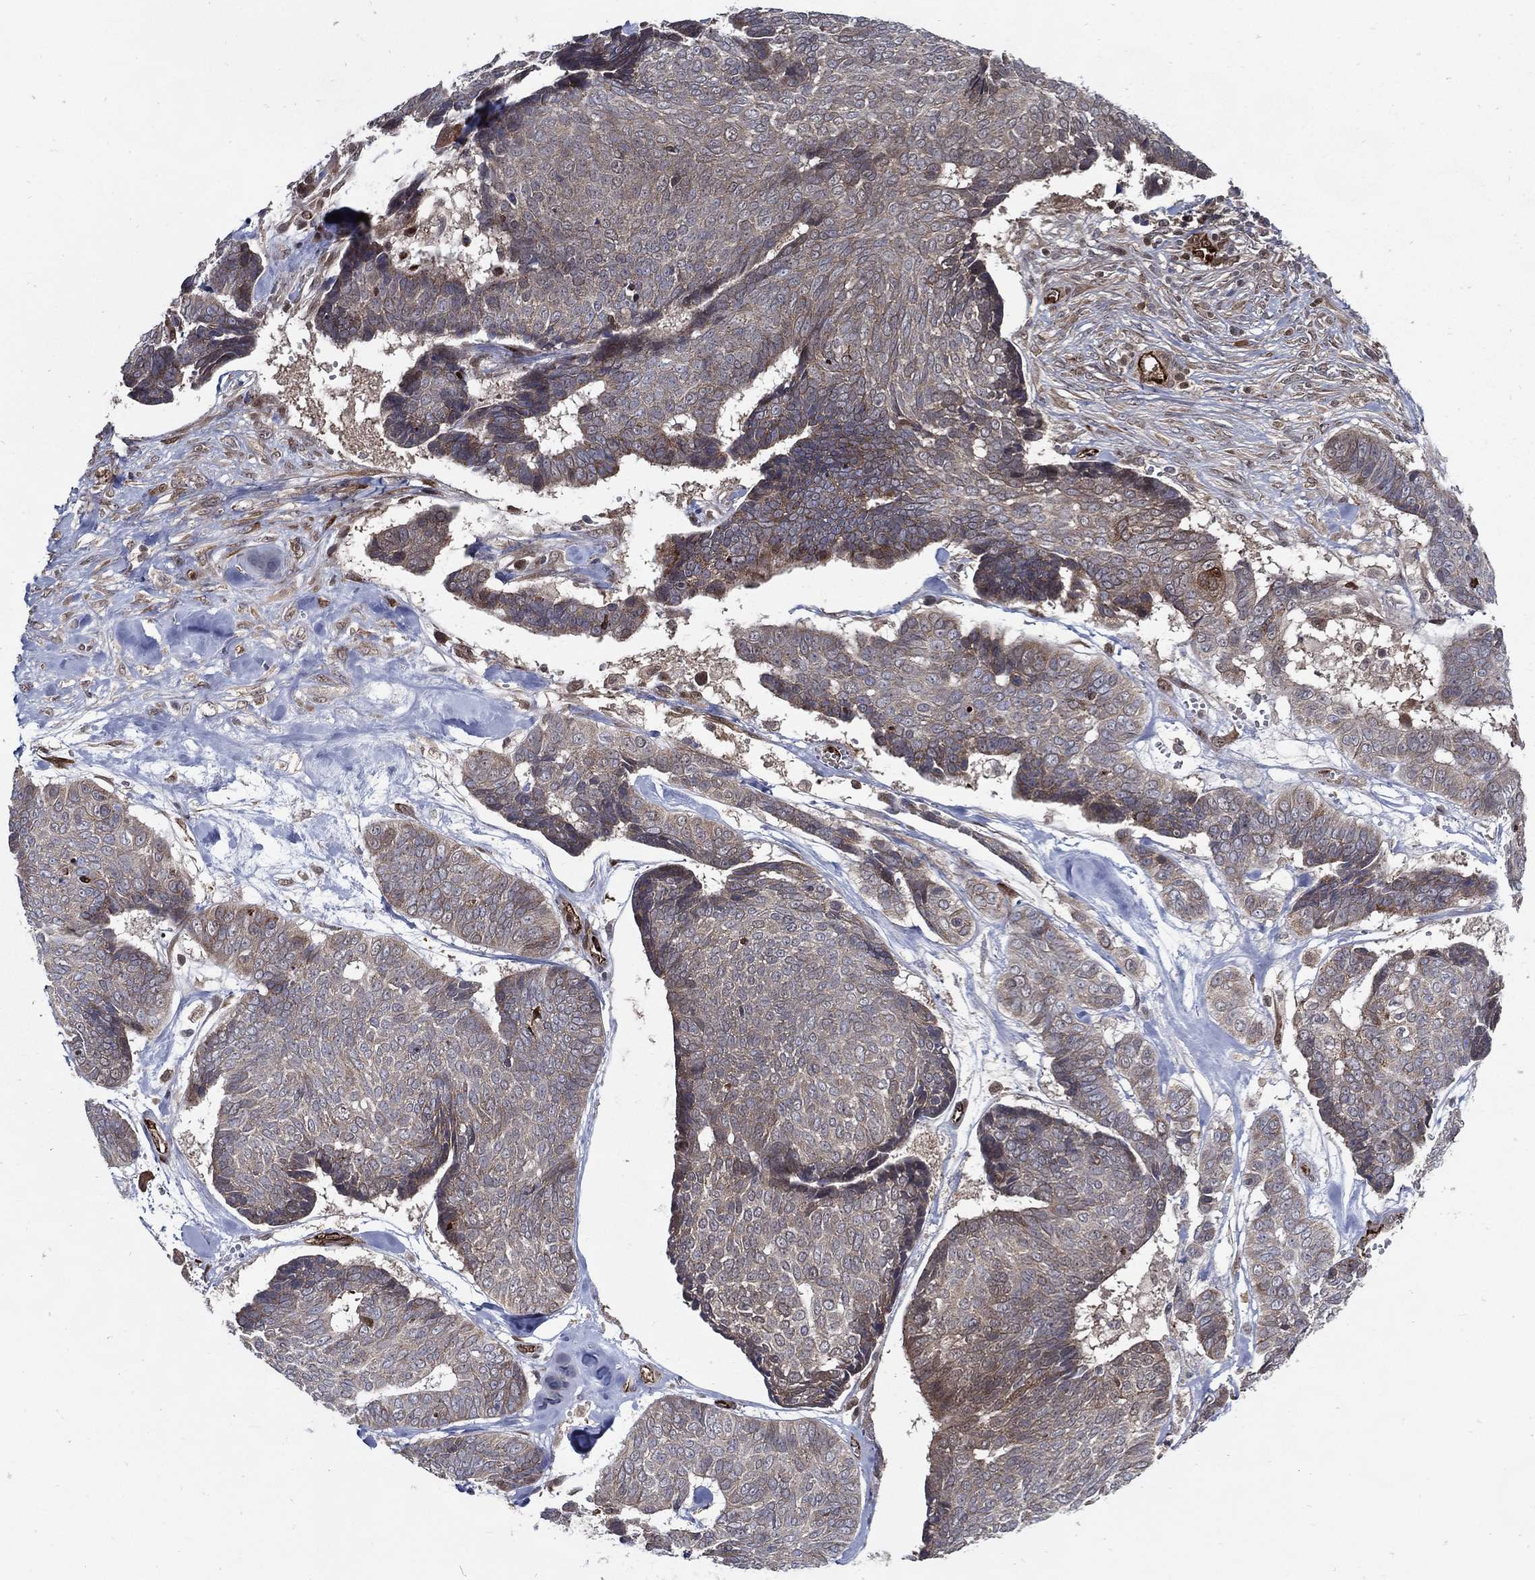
{"staining": {"intensity": "negative", "quantity": "none", "location": "none"}, "tissue": "skin cancer", "cell_type": "Tumor cells", "image_type": "cancer", "snomed": [{"axis": "morphology", "description": "Basal cell carcinoma"}, {"axis": "topography", "description": "Skin"}], "caption": "Immunohistochemical staining of human basal cell carcinoma (skin) demonstrates no significant positivity in tumor cells.", "gene": "ARHGAP11A", "patient": {"sex": "male", "age": 86}}